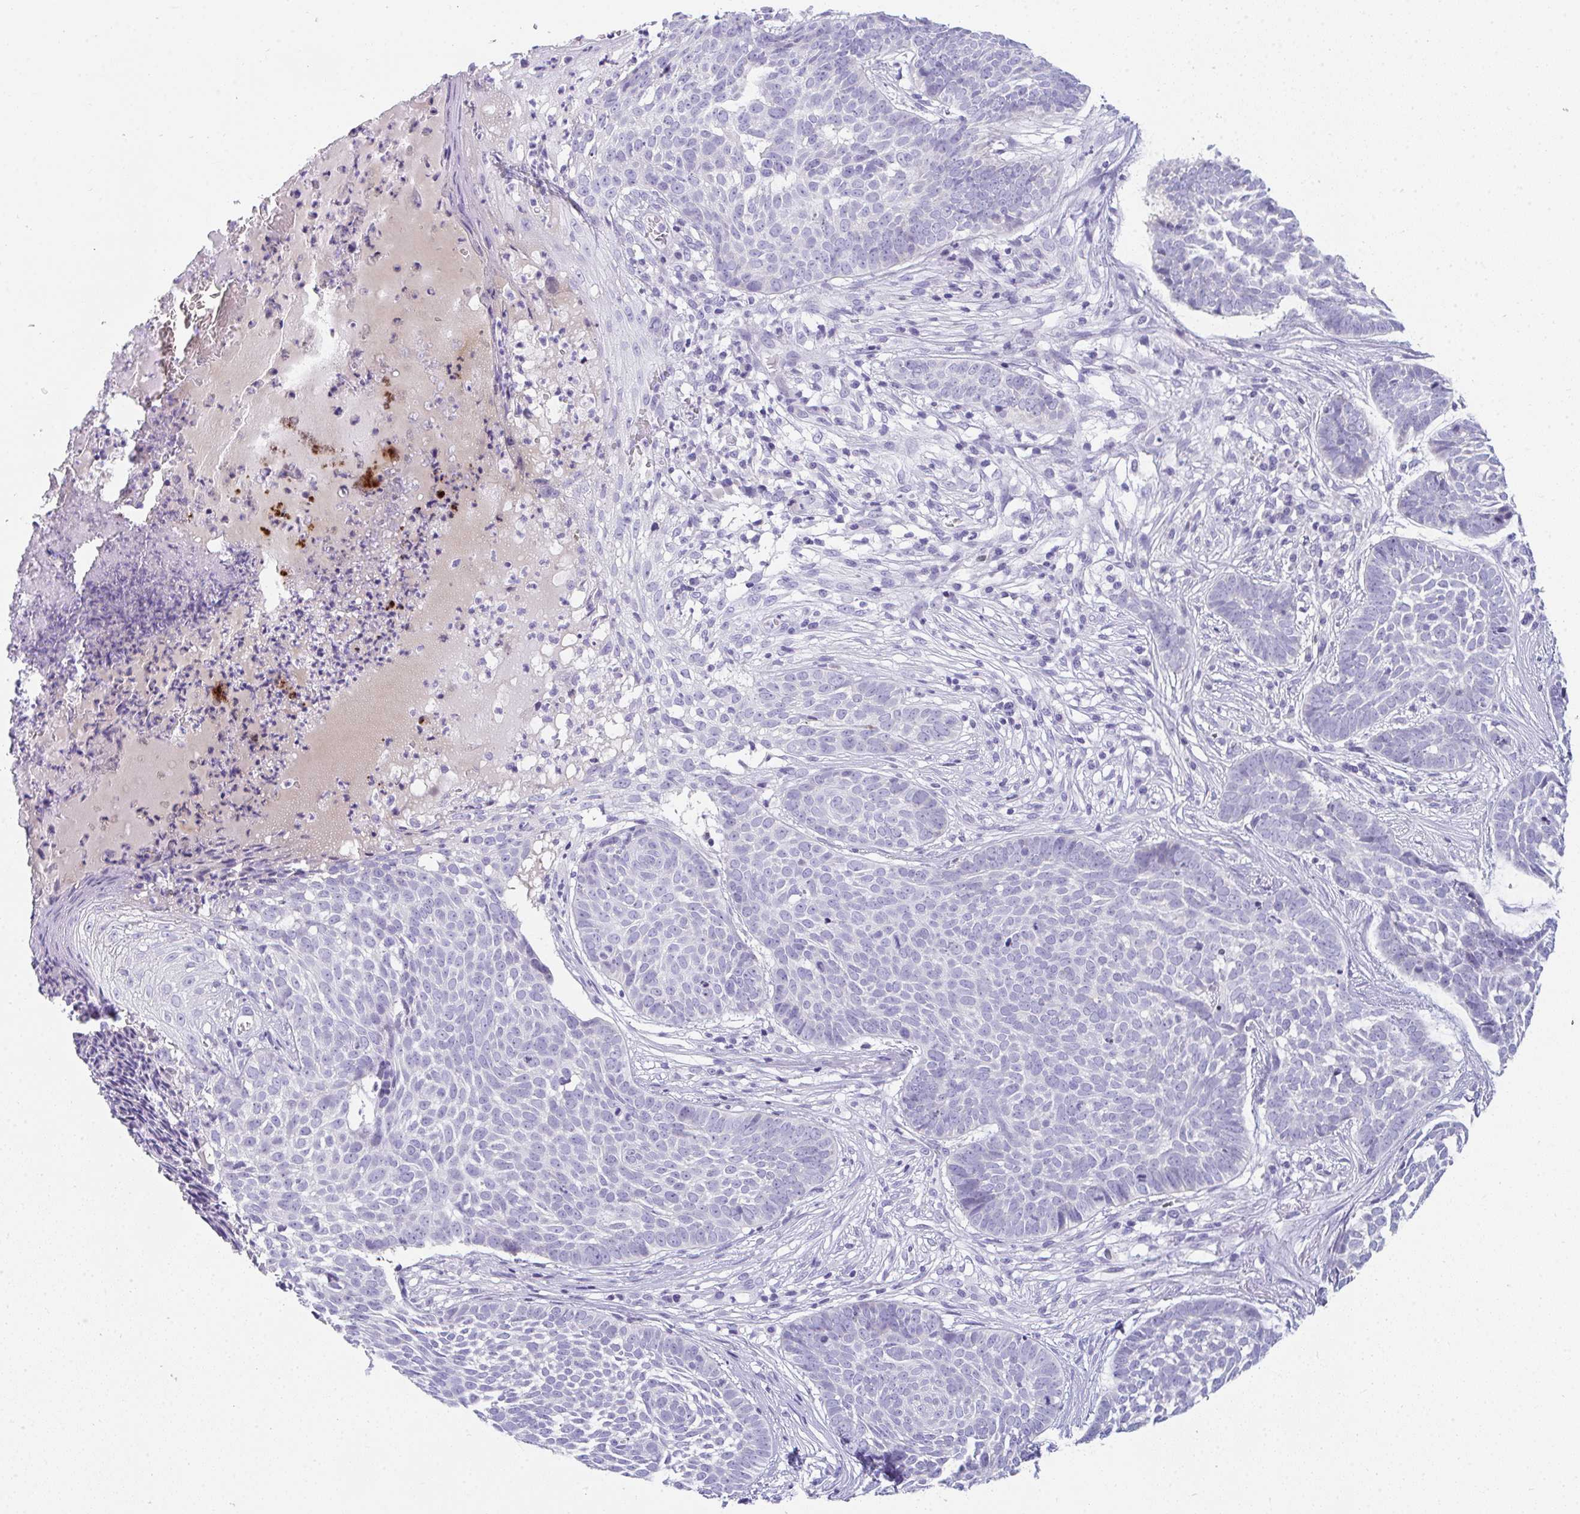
{"staining": {"intensity": "negative", "quantity": "none", "location": "none"}, "tissue": "skin cancer", "cell_type": "Tumor cells", "image_type": "cancer", "snomed": [{"axis": "morphology", "description": "Basal cell carcinoma"}, {"axis": "topography", "description": "Skin"}], "caption": "This is an immunohistochemistry micrograph of human basal cell carcinoma (skin). There is no expression in tumor cells.", "gene": "TTC30B", "patient": {"sex": "female", "age": 89}}